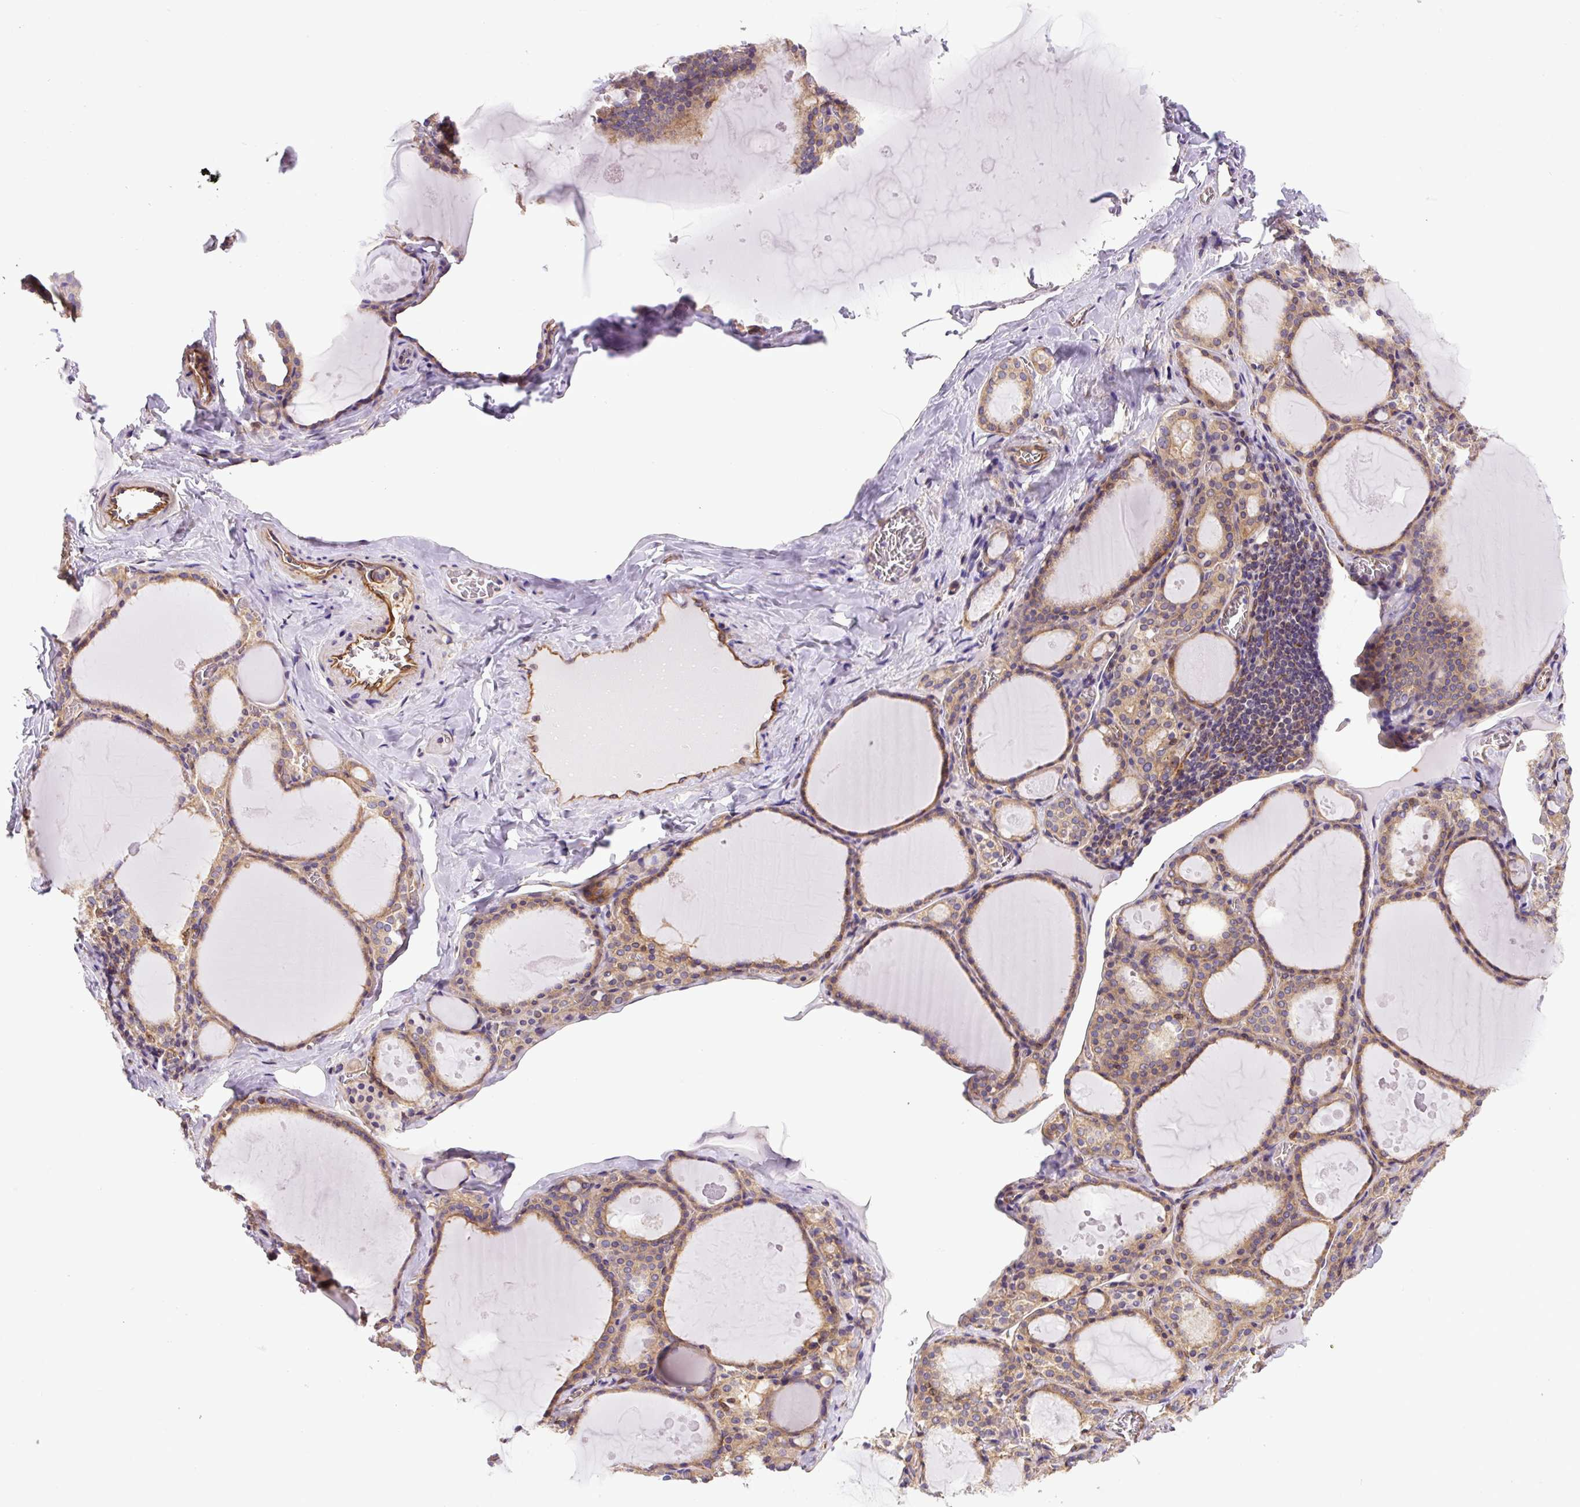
{"staining": {"intensity": "moderate", "quantity": ">75%", "location": "cytoplasmic/membranous"}, "tissue": "thyroid gland", "cell_type": "Glandular cells", "image_type": "normal", "snomed": [{"axis": "morphology", "description": "Normal tissue, NOS"}, {"axis": "topography", "description": "Thyroid gland"}], "caption": "A photomicrograph showing moderate cytoplasmic/membranous positivity in about >75% of glandular cells in benign thyroid gland, as visualized by brown immunohistochemical staining.", "gene": "DCTN1", "patient": {"sex": "male", "age": 56}}